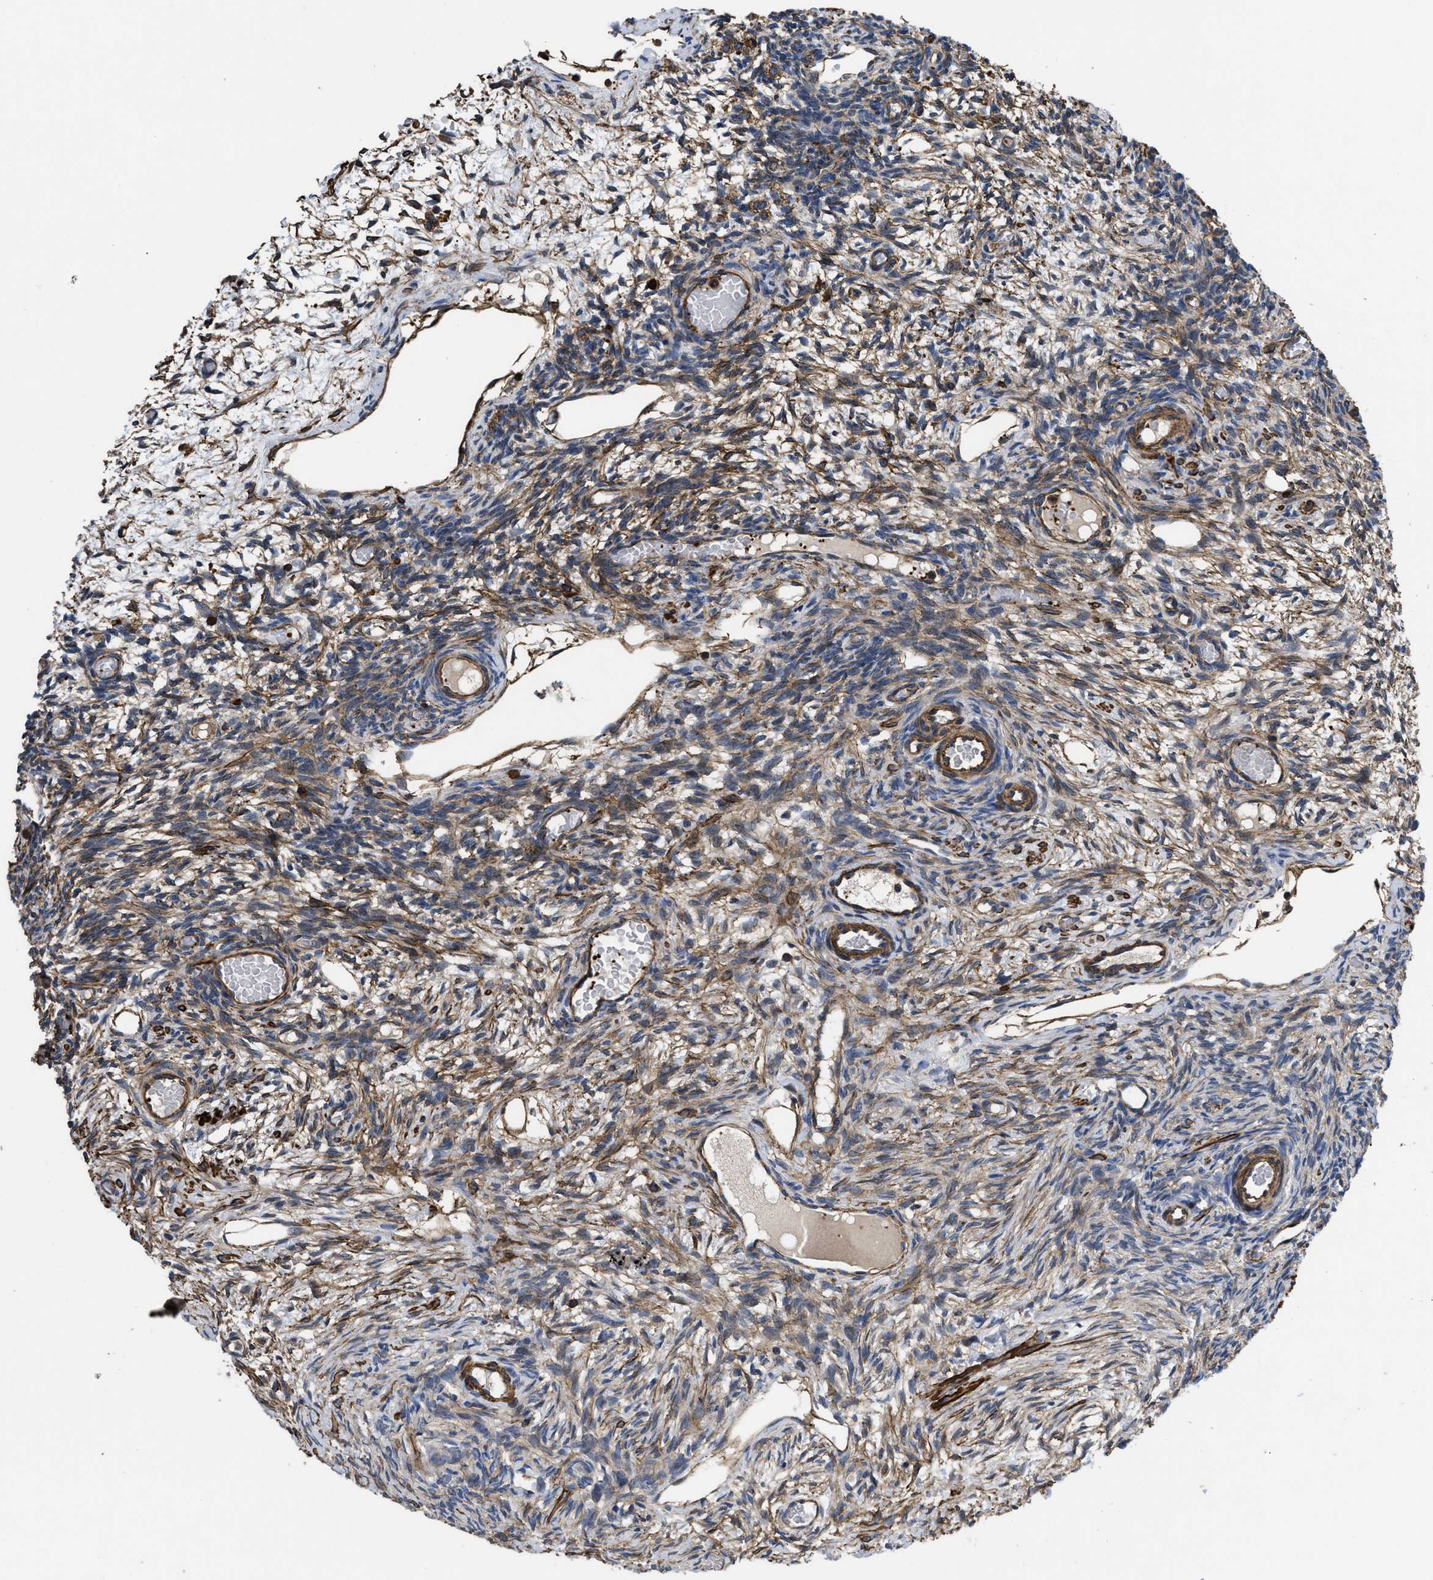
{"staining": {"intensity": "moderate", "quantity": ">75%", "location": "cytoplasmic/membranous"}, "tissue": "ovary", "cell_type": "Follicle cells", "image_type": "normal", "snomed": [{"axis": "morphology", "description": "Normal tissue, NOS"}, {"axis": "topography", "description": "Ovary"}], "caption": "Ovary stained with DAB (3,3'-diaminobenzidine) immunohistochemistry exhibits medium levels of moderate cytoplasmic/membranous staining in approximately >75% of follicle cells. The staining is performed using DAB brown chromogen to label protein expression. The nuclei are counter-stained blue using hematoxylin.", "gene": "SCUBE2", "patient": {"sex": "female", "age": 27}}